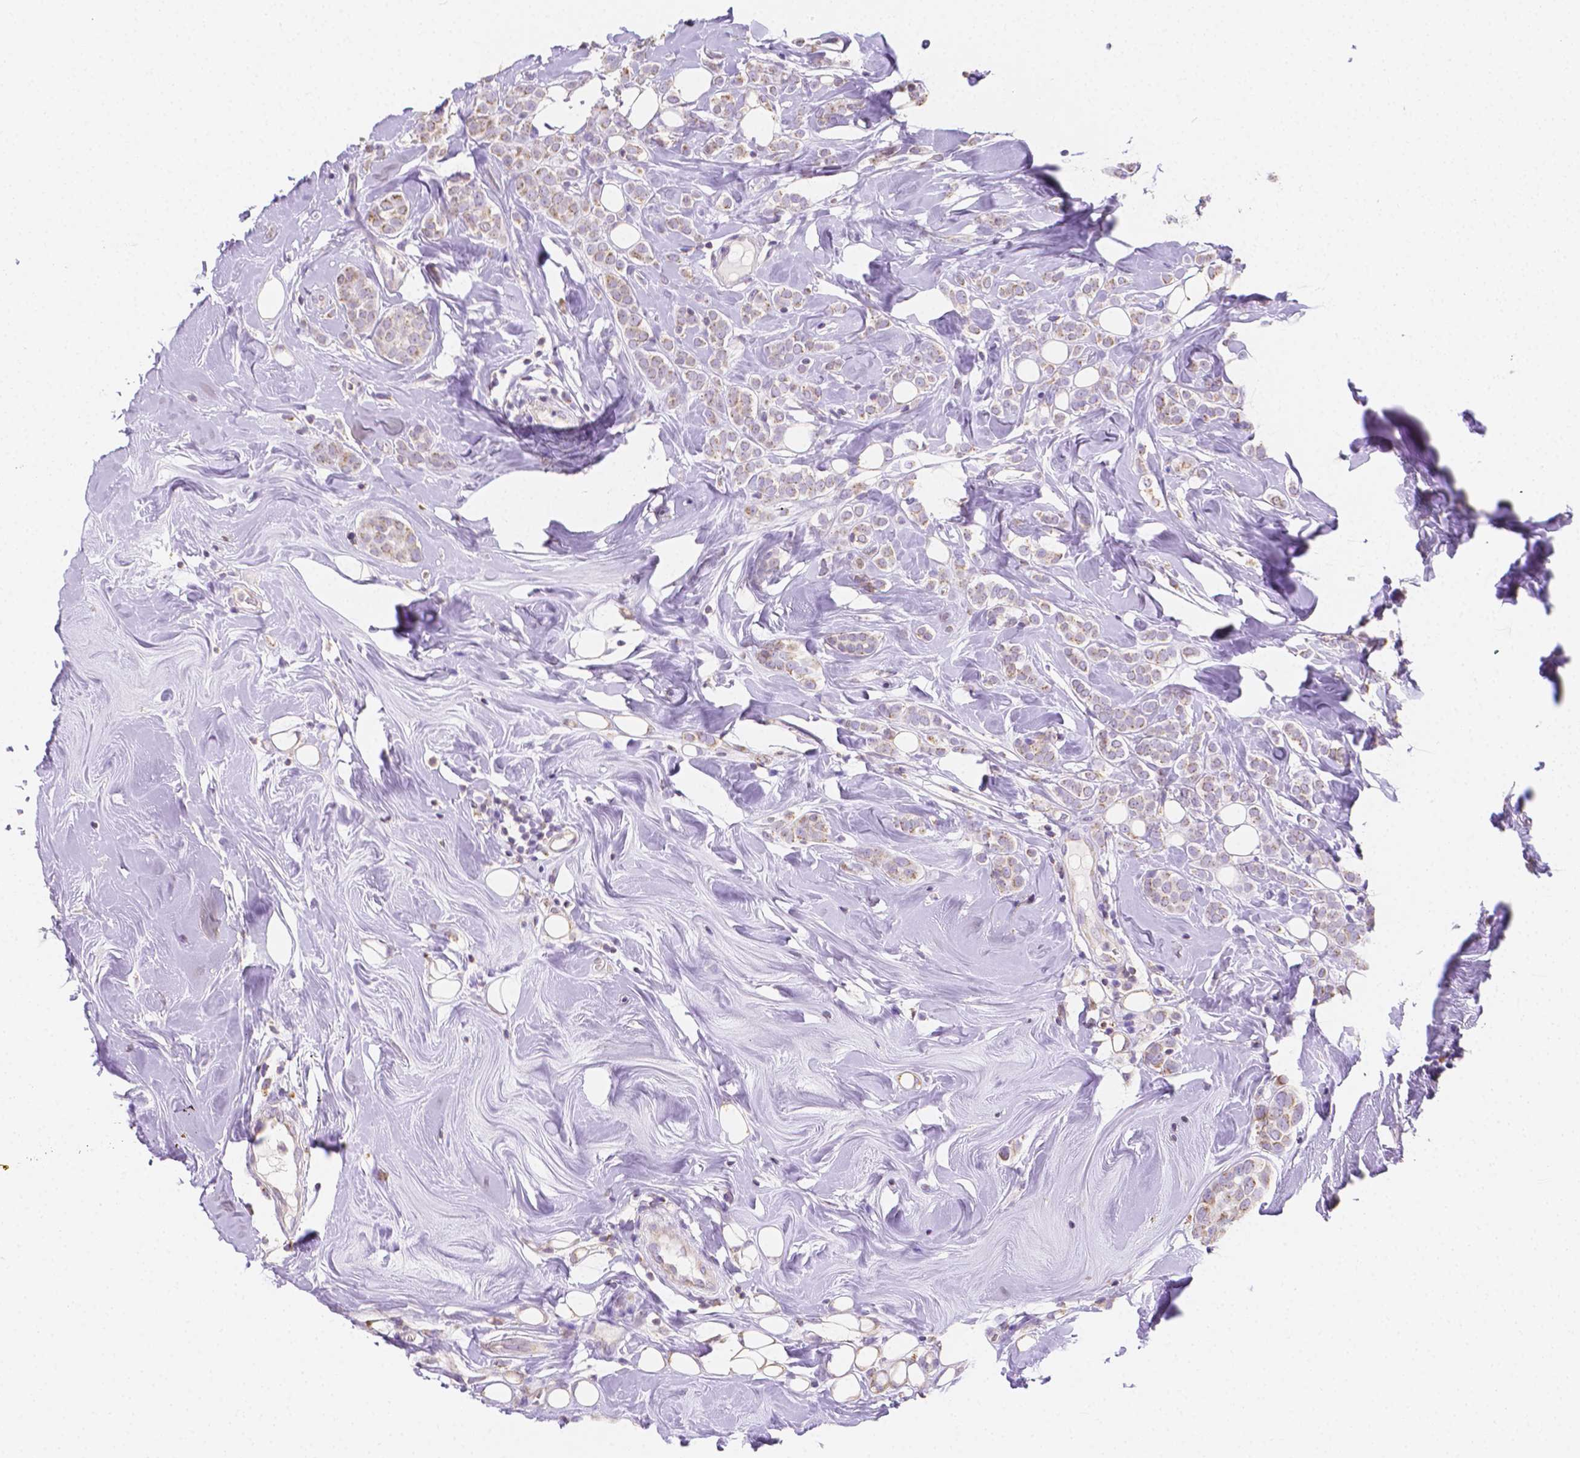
{"staining": {"intensity": "weak", "quantity": "25%-75%", "location": "cytoplasmic/membranous"}, "tissue": "breast cancer", "cell_type": "Tumor cells", "image_type": "cancer", "snomed": [{"axis": "morphology", "description": "Lobular carcinoma"}, {"axis": "topography", "description": "Breast"}], "caption": "Approximately 25%-75% of tumor cells in human breast lobular carcinoma display weak cytoplasmic/membranous protein expression as visualized by brown immunohistochemical staining.", "gene": "TMEM130", "patient": {"sex": "female", "age": 49}}